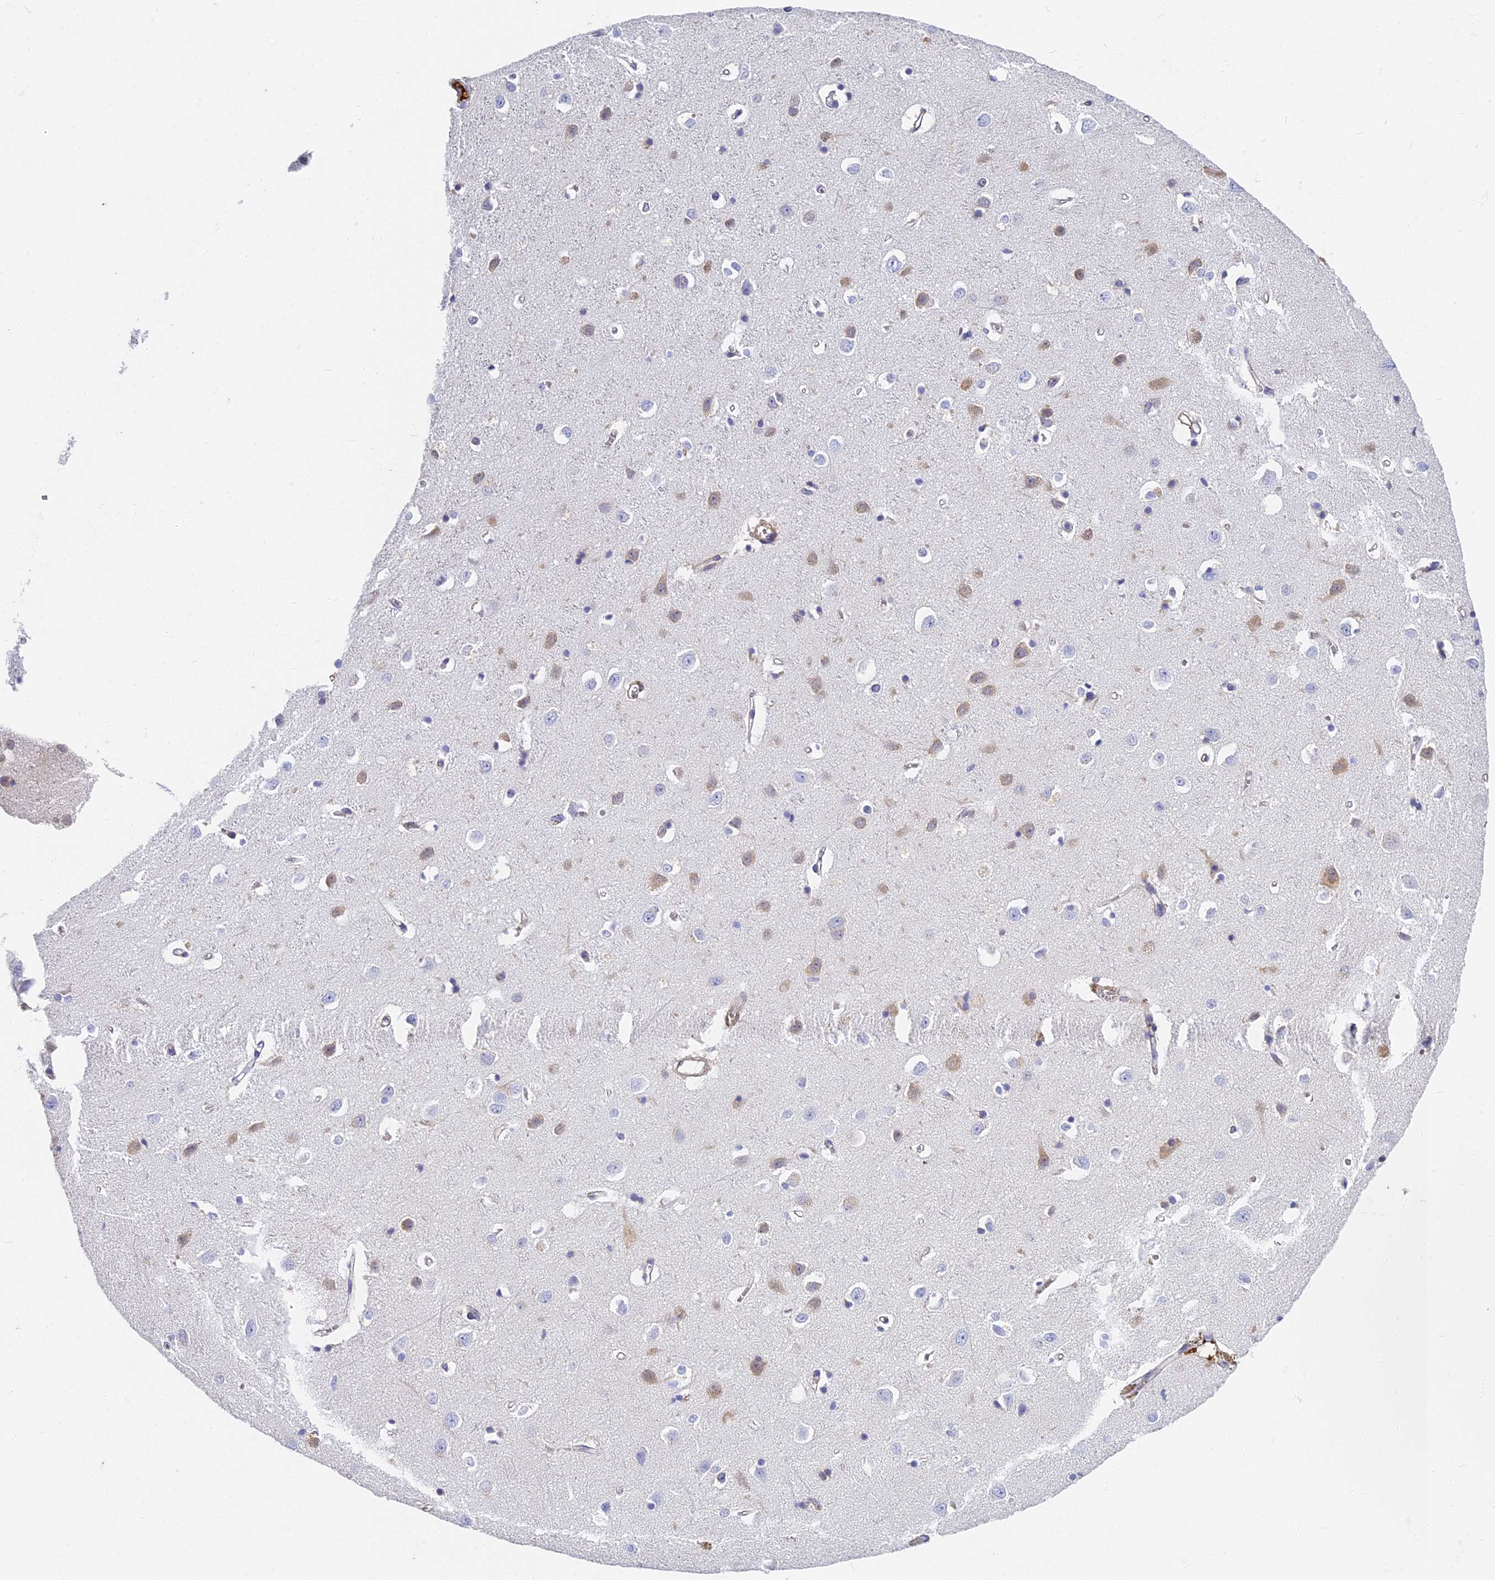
{"staining": {"intensity": "negative", "quantity": "none", "location": "none"}, "tissue": "cerebral cortex", "cell_type": "Endothelial cells", "image_type": "normal", "snomed": [{"axis": "morphology", "description": "Normal tissue, NOS"}, {"axis": "topography", "description": "Cerebral cortex"}], "caption": "Immunohistochemistry image of normal cerebral cortex: cerebral cortex stained with DAB (3,3'-diaminobenzidine) exhibits no significant protein staining in endothelial cells.", "gene": "ITIH1", "patient": {"sex": "female", "age": 64}}